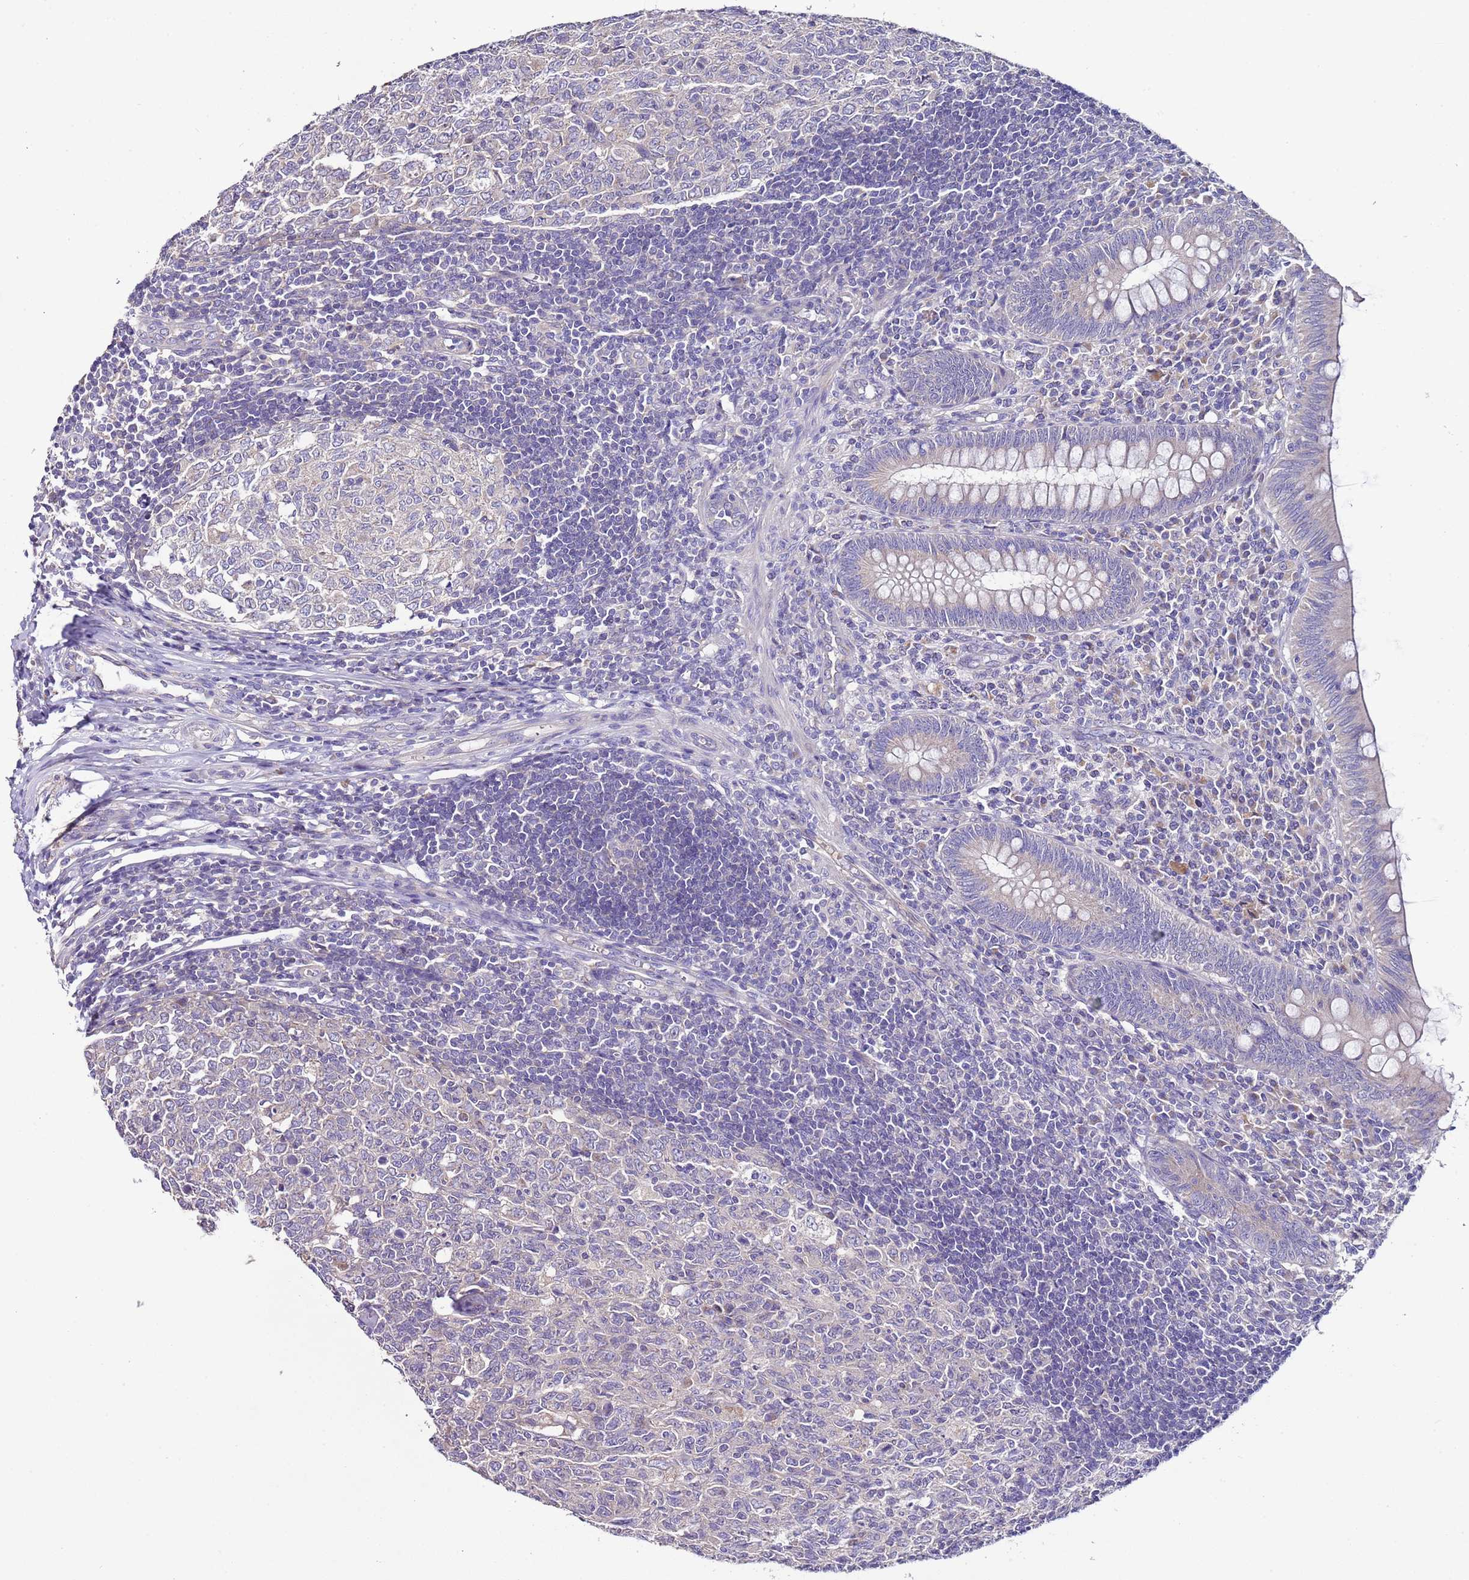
{"staining": {"intensity": "weak", "quantity": "25%-75%", "location": "cytoplasmic/membranous"}, "tissue": "appendix", "cell_type": "Glandular cells", "image_type": "normal", "snomed": [{"axis": "morphology", "description": "Normal tissue, NOS"}, {"axis": "topography", "description": "Appendix"}], "caption": "Appendix stained for a protein demonstrates weak cytoplasmic/membranous positivity in glandular cells.", "gene": "FAM20A", "patient": {"sex": "male", "age": 14}}